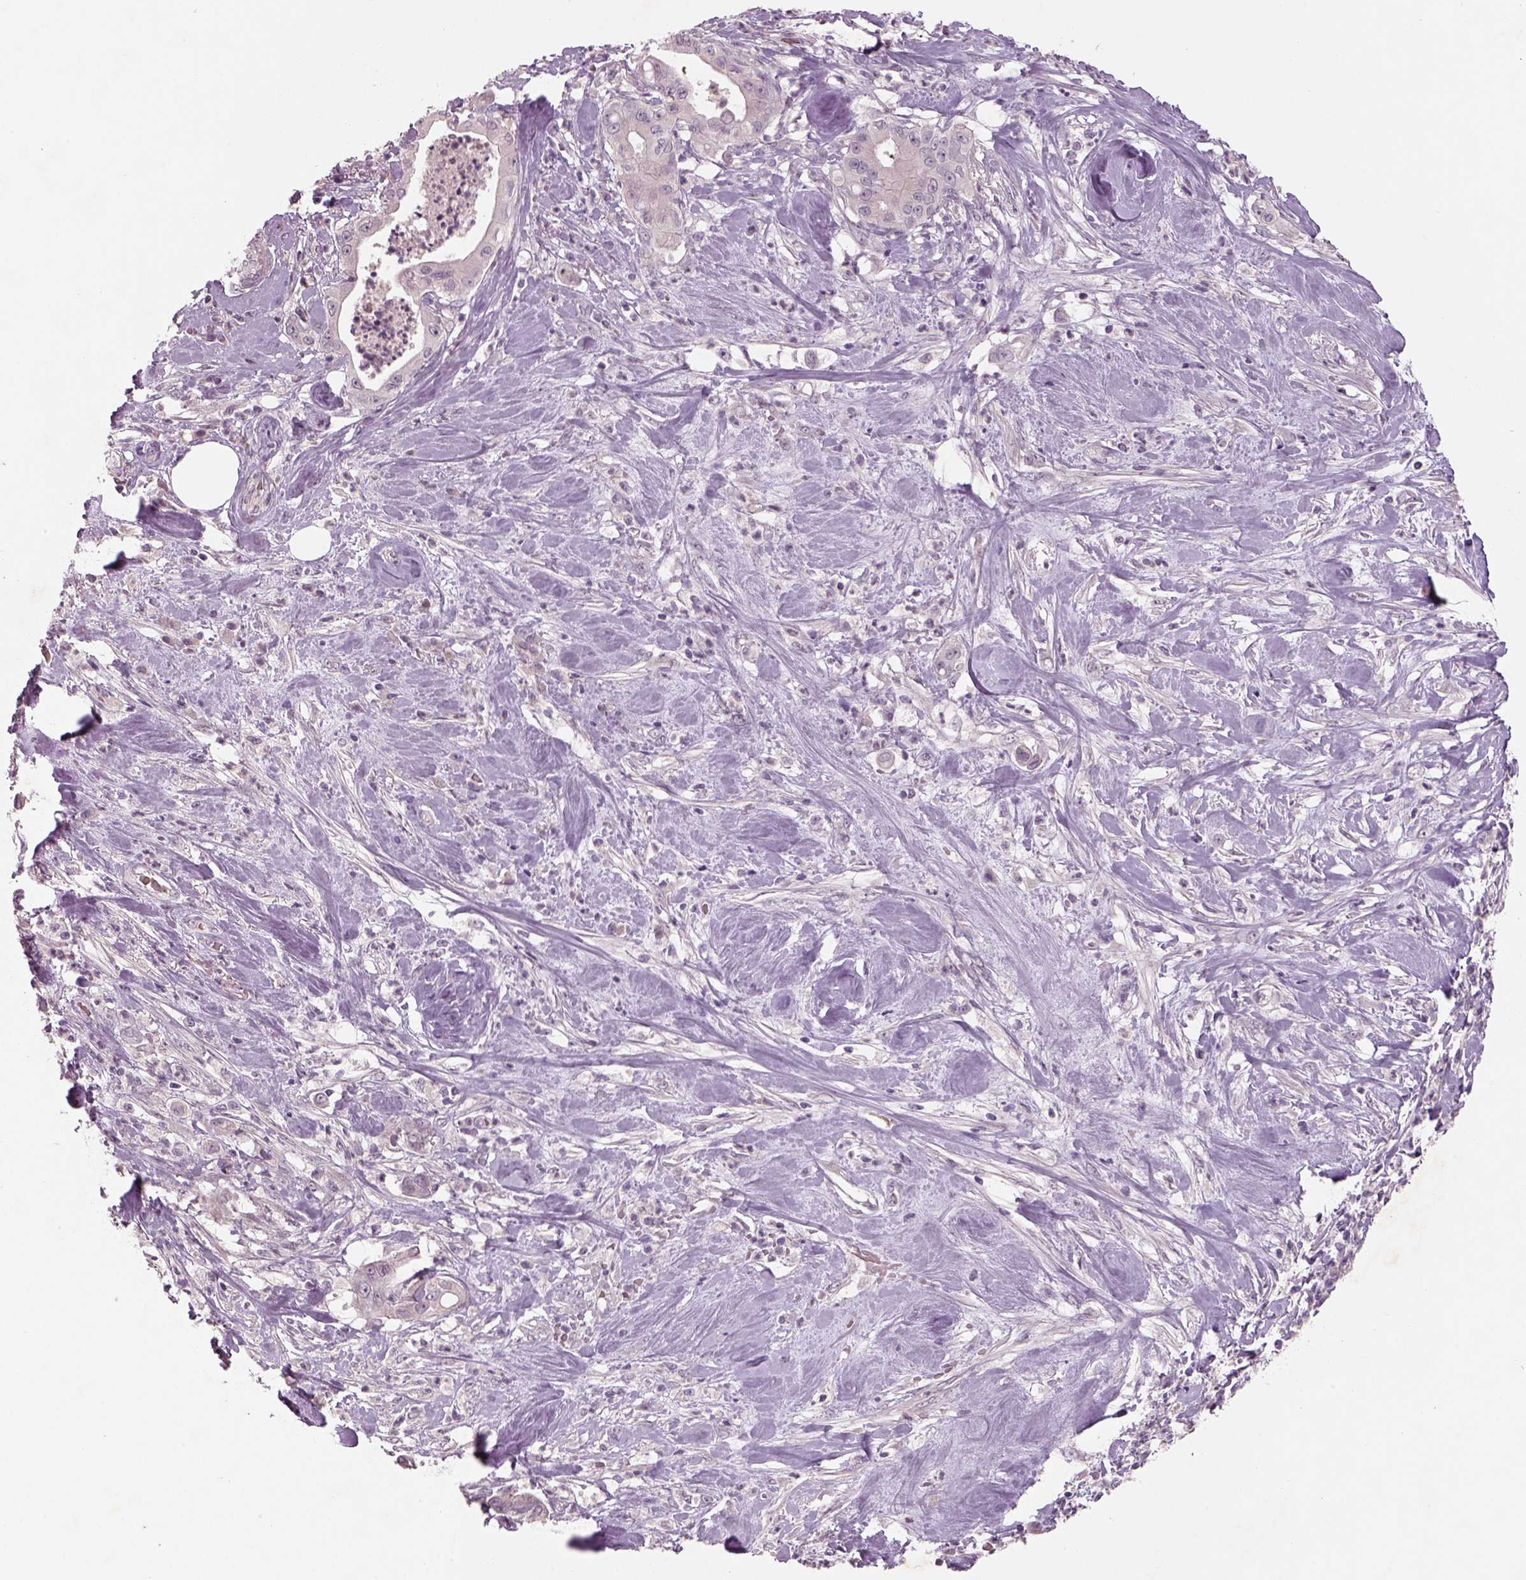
{"staining": {"intensity": "negative", "quantity": "none", "location": "none"}, "tissue": "pancreatic cancer", "cell_type": "Tumor cells", "image_type": "cancer", "snomed": [{"axis": "morphology", "description": "Adenocarcinoma, NOS"}, {"axis": "topography", "description": "Pancreas"}], "caption": "This histopathology image is of pancreatic adenocarcinoma stained with IHC to label a protein in brown with the nuclei are counter-stained blue. There is no positivity in tumor cells.", "gene": "GDNF", "patient": {"sex": "male", "age": 71}}